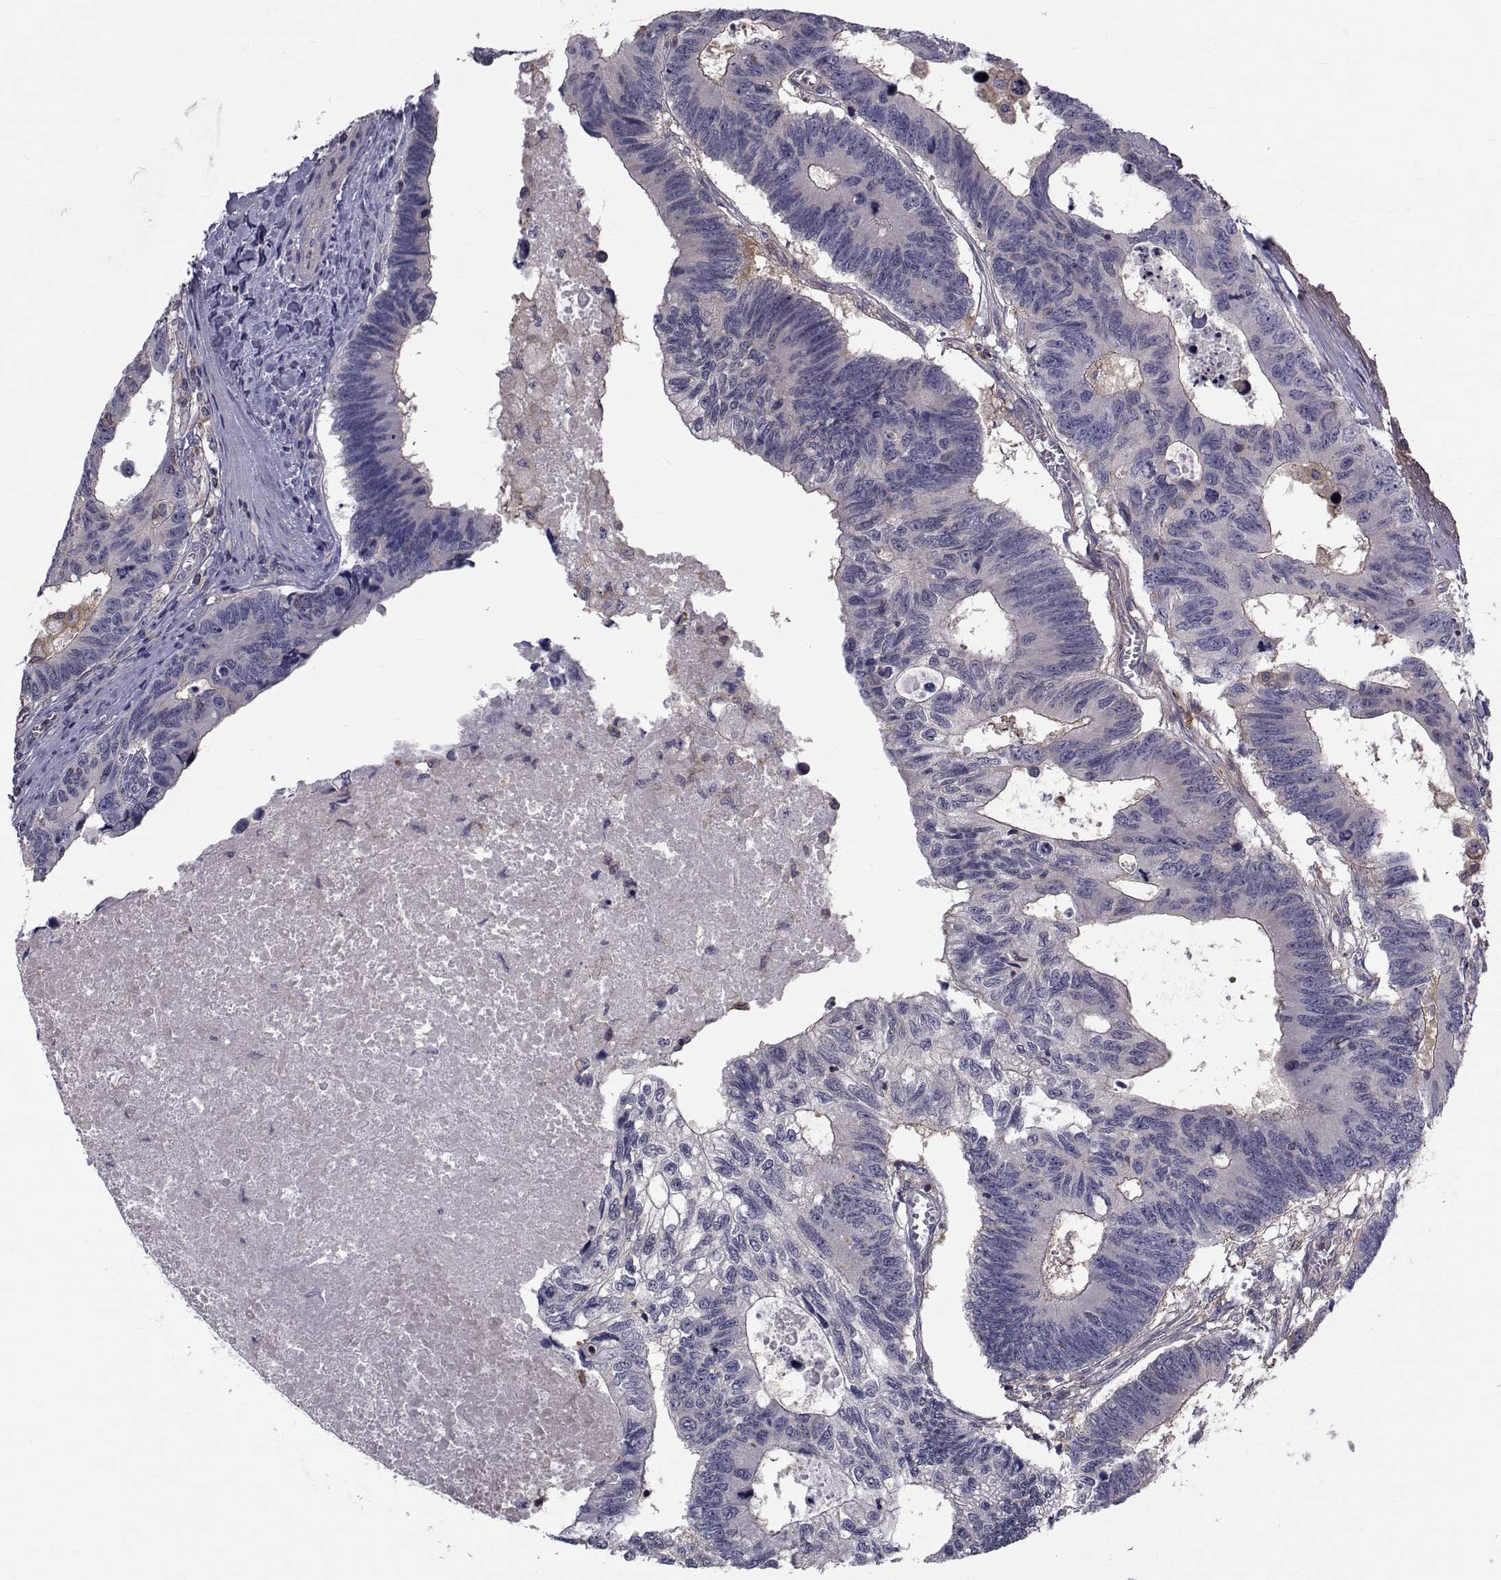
{"staining": {"intensity": "negative", "quantity": "none", "location": "none"}, "tissue": "colorectal cancer", "cell_type": "Tumor cells", "image_type": "cancer", "snomed": [{"axis": "morphology", "description": "Adenocarcinoma, NOS"}, {"axis": "topography", "description": "Colon"}], "caption": "IHC histopathology image of adenocarcinoma (colorectal) stained for a protein (brown), which shows no staining in tumor cells.", "gene": "FDXR", "patient": {"sex": "female", "age": 77}}